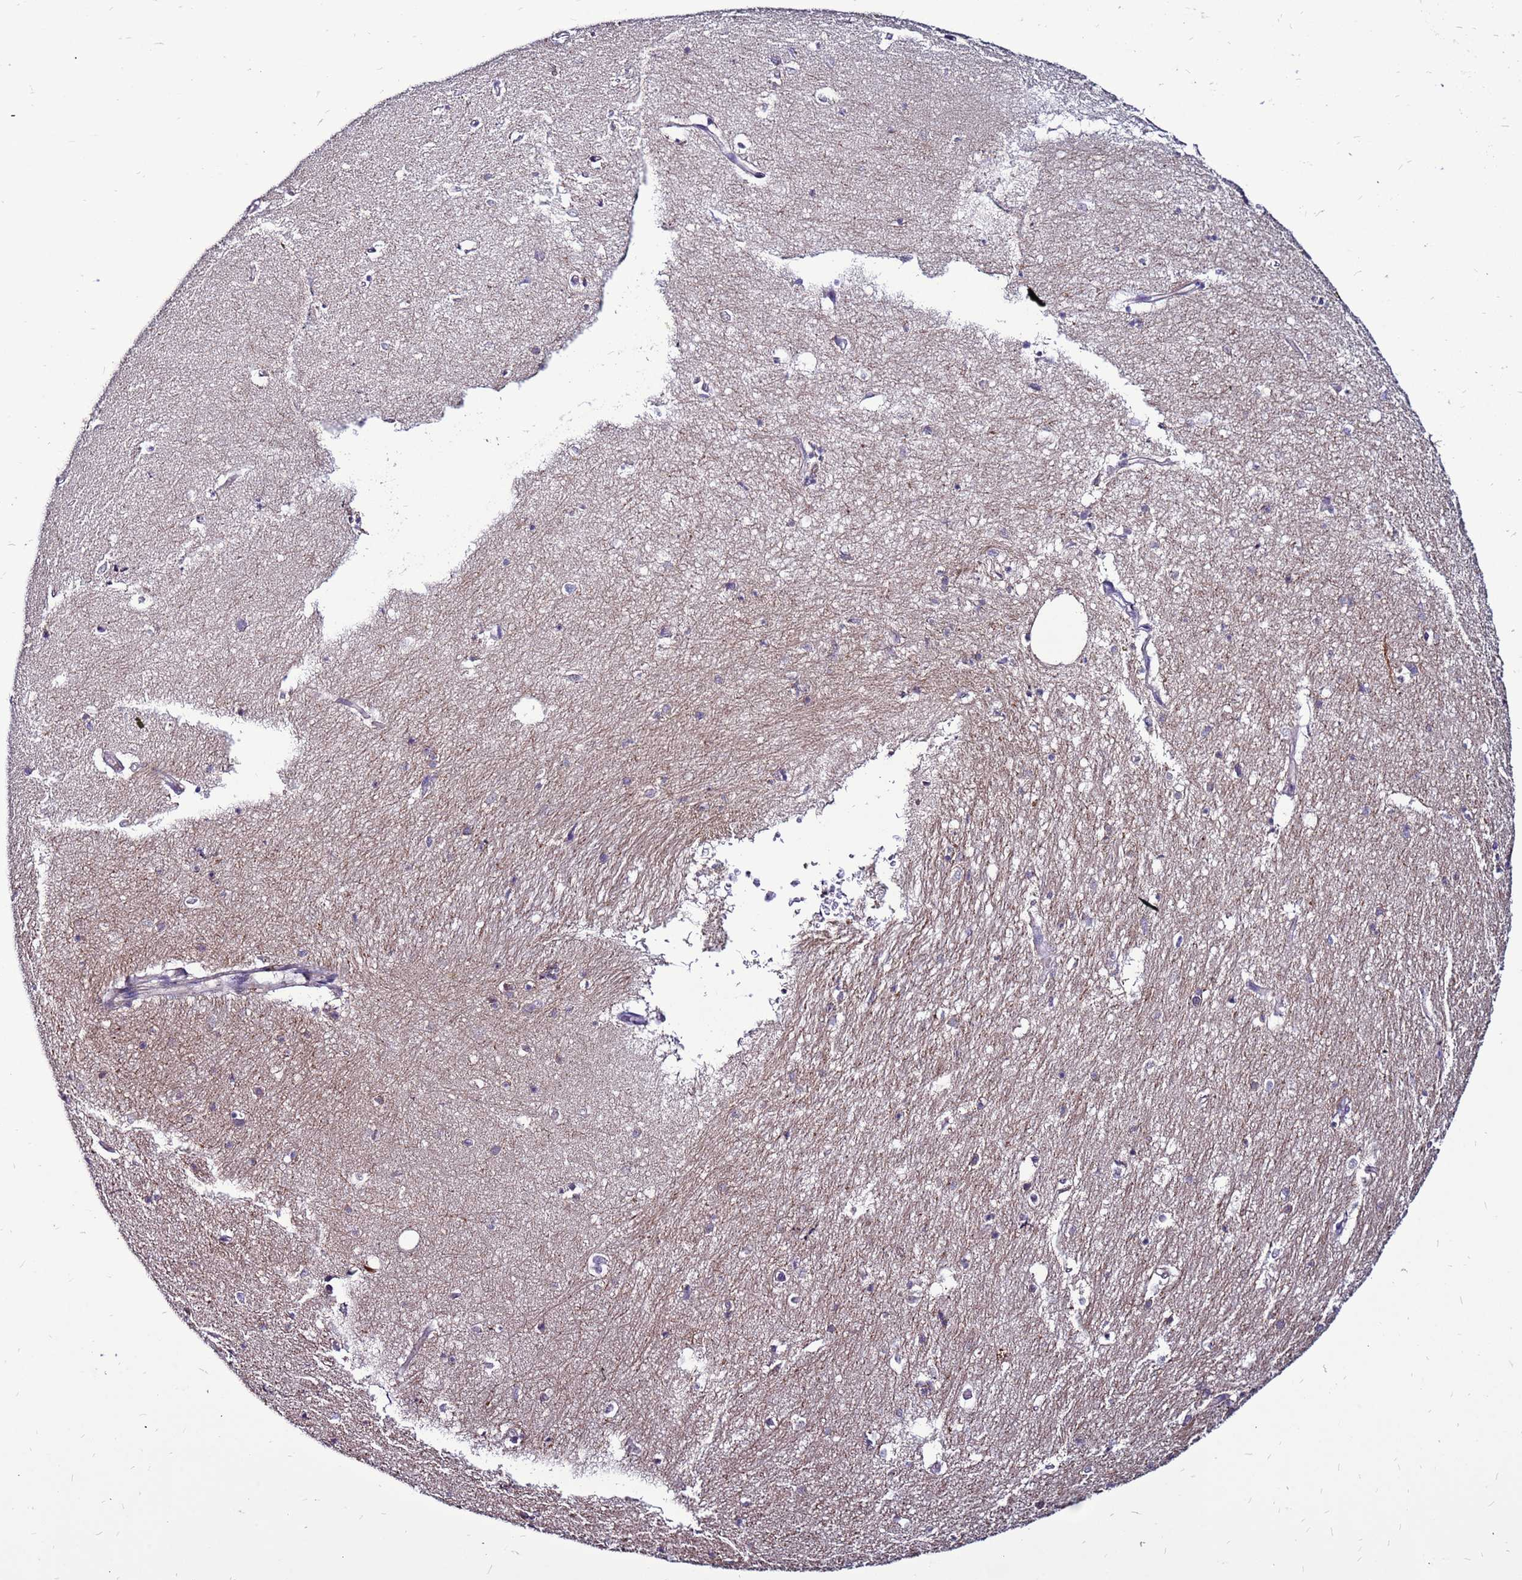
{"staining": {"intensity": "weak", "quantity": "<25%", "location": "cytoplasmic/membranous"}, "tissue": "hippocampus", "cell_type": "Glial cells", "image_type": "normal", "snomed": [{"axis": "morphology", "description": "Normal tissue, NOS"}, {"axis": "topography", "description": "Hippocampus"}], "caption": "The micrograph exhibits no significant staining in glial cells of hippocampus. Brightfield microscopy of immunohistochemistry (IHC) stained with DAB (3,3'-diaminobenzidine) (brown) and hematoxylin (blue), captured at high magnification.", "gene": "GPN3", "patient": {"sex": "female", "age": 64}}